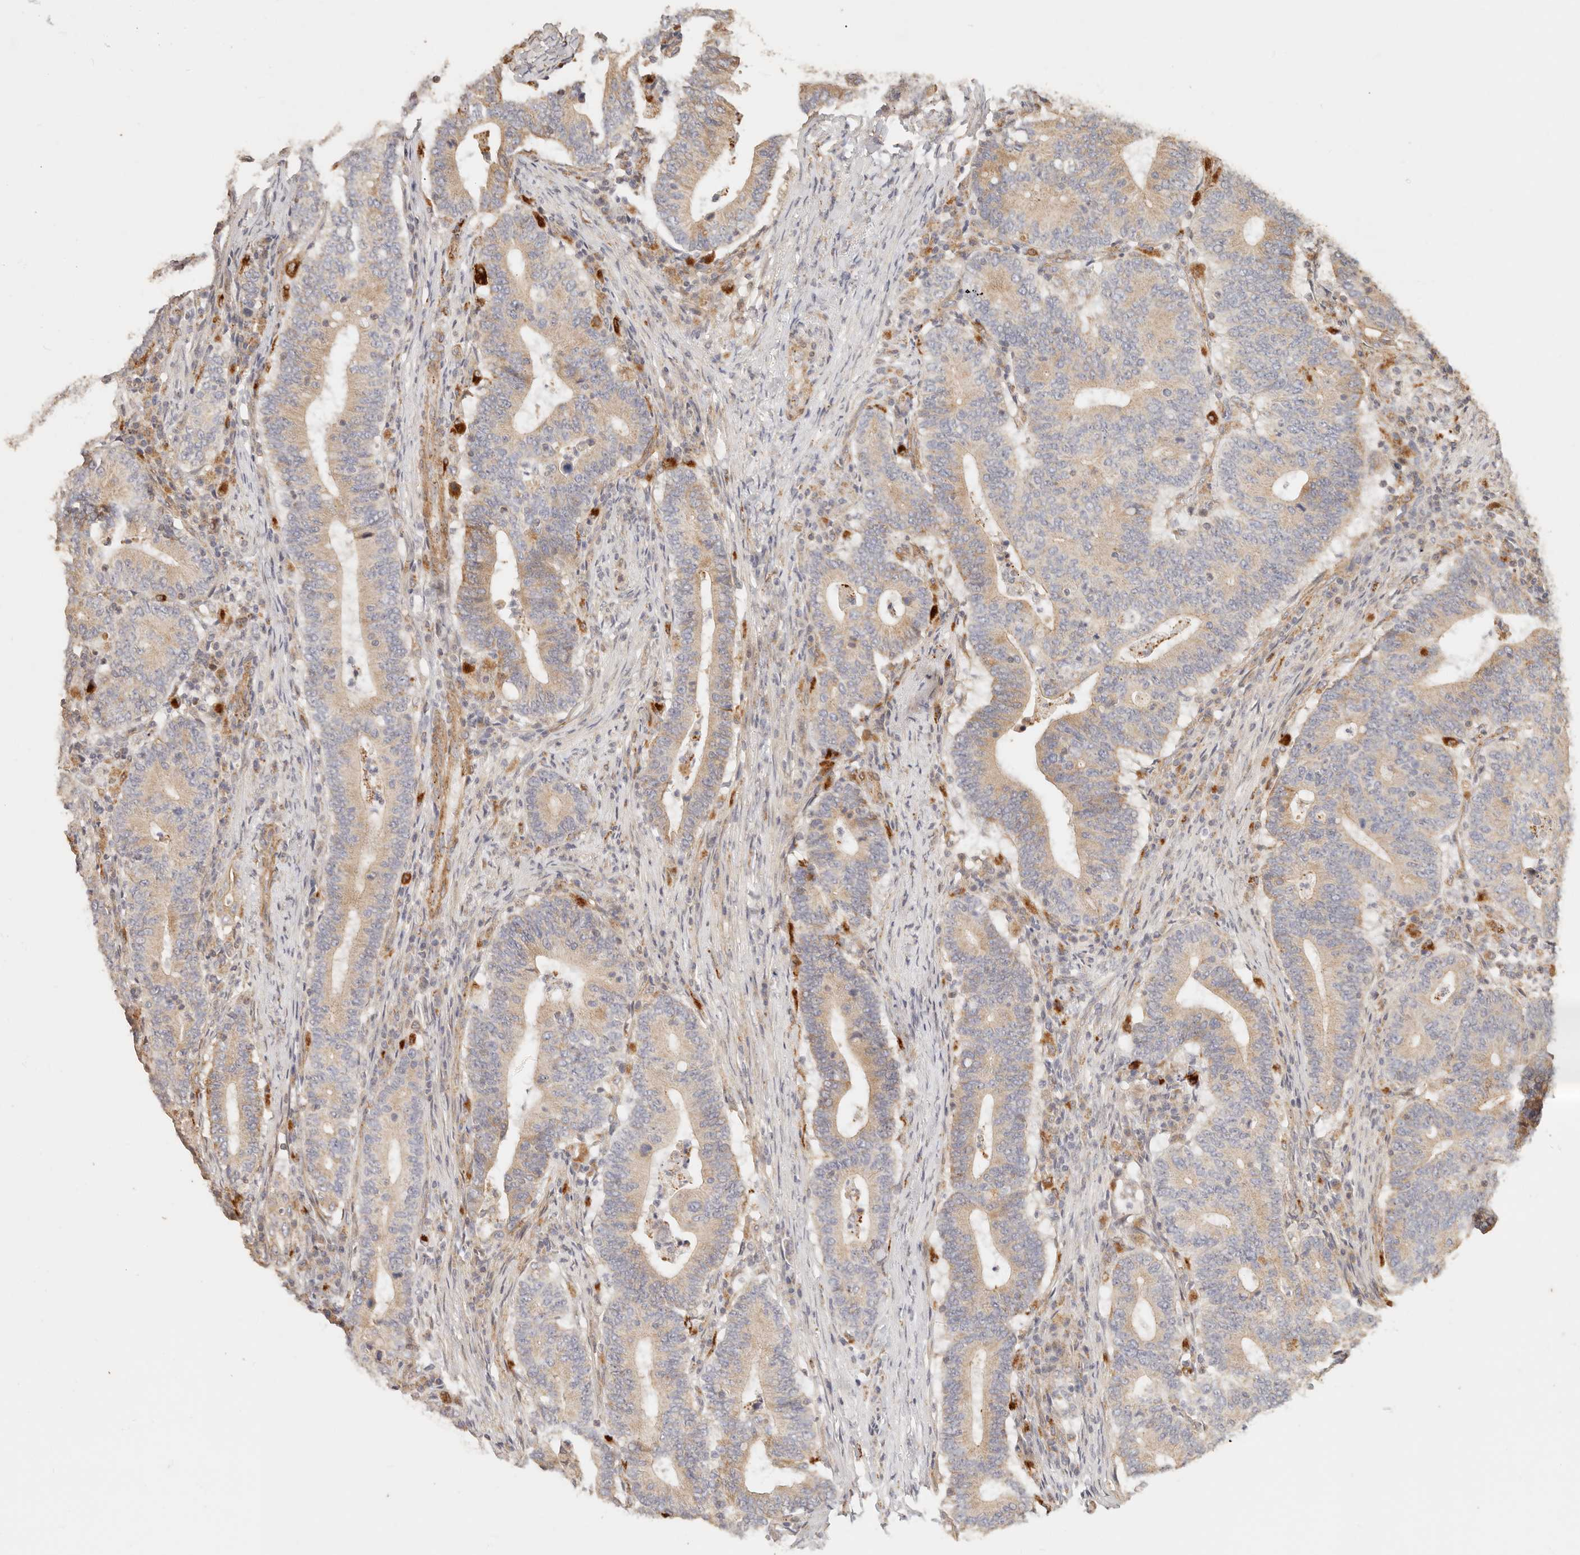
{"staining": {"intensity": "weak", "quantity": "25%-75%", "location": "cytoplasmic/membranous"}, "tissue": "colorectal cancer", "cell_type": "Tumor cells", "image_type": "cancer", "snomed": [{"axis": "morphology", "description": "Adenocarcinoma, NOS"}, {"axis": "topography", "description": "Colon"}], "caption": "Protein expression analysis of human colorectal cancer (adenocarcinoma) reveals weak cytoplasmic/membranous expression in about 25%-75% of tumor cells.", "gene": "PTPN22", "patient": {"sex": "female", "age": 66}}